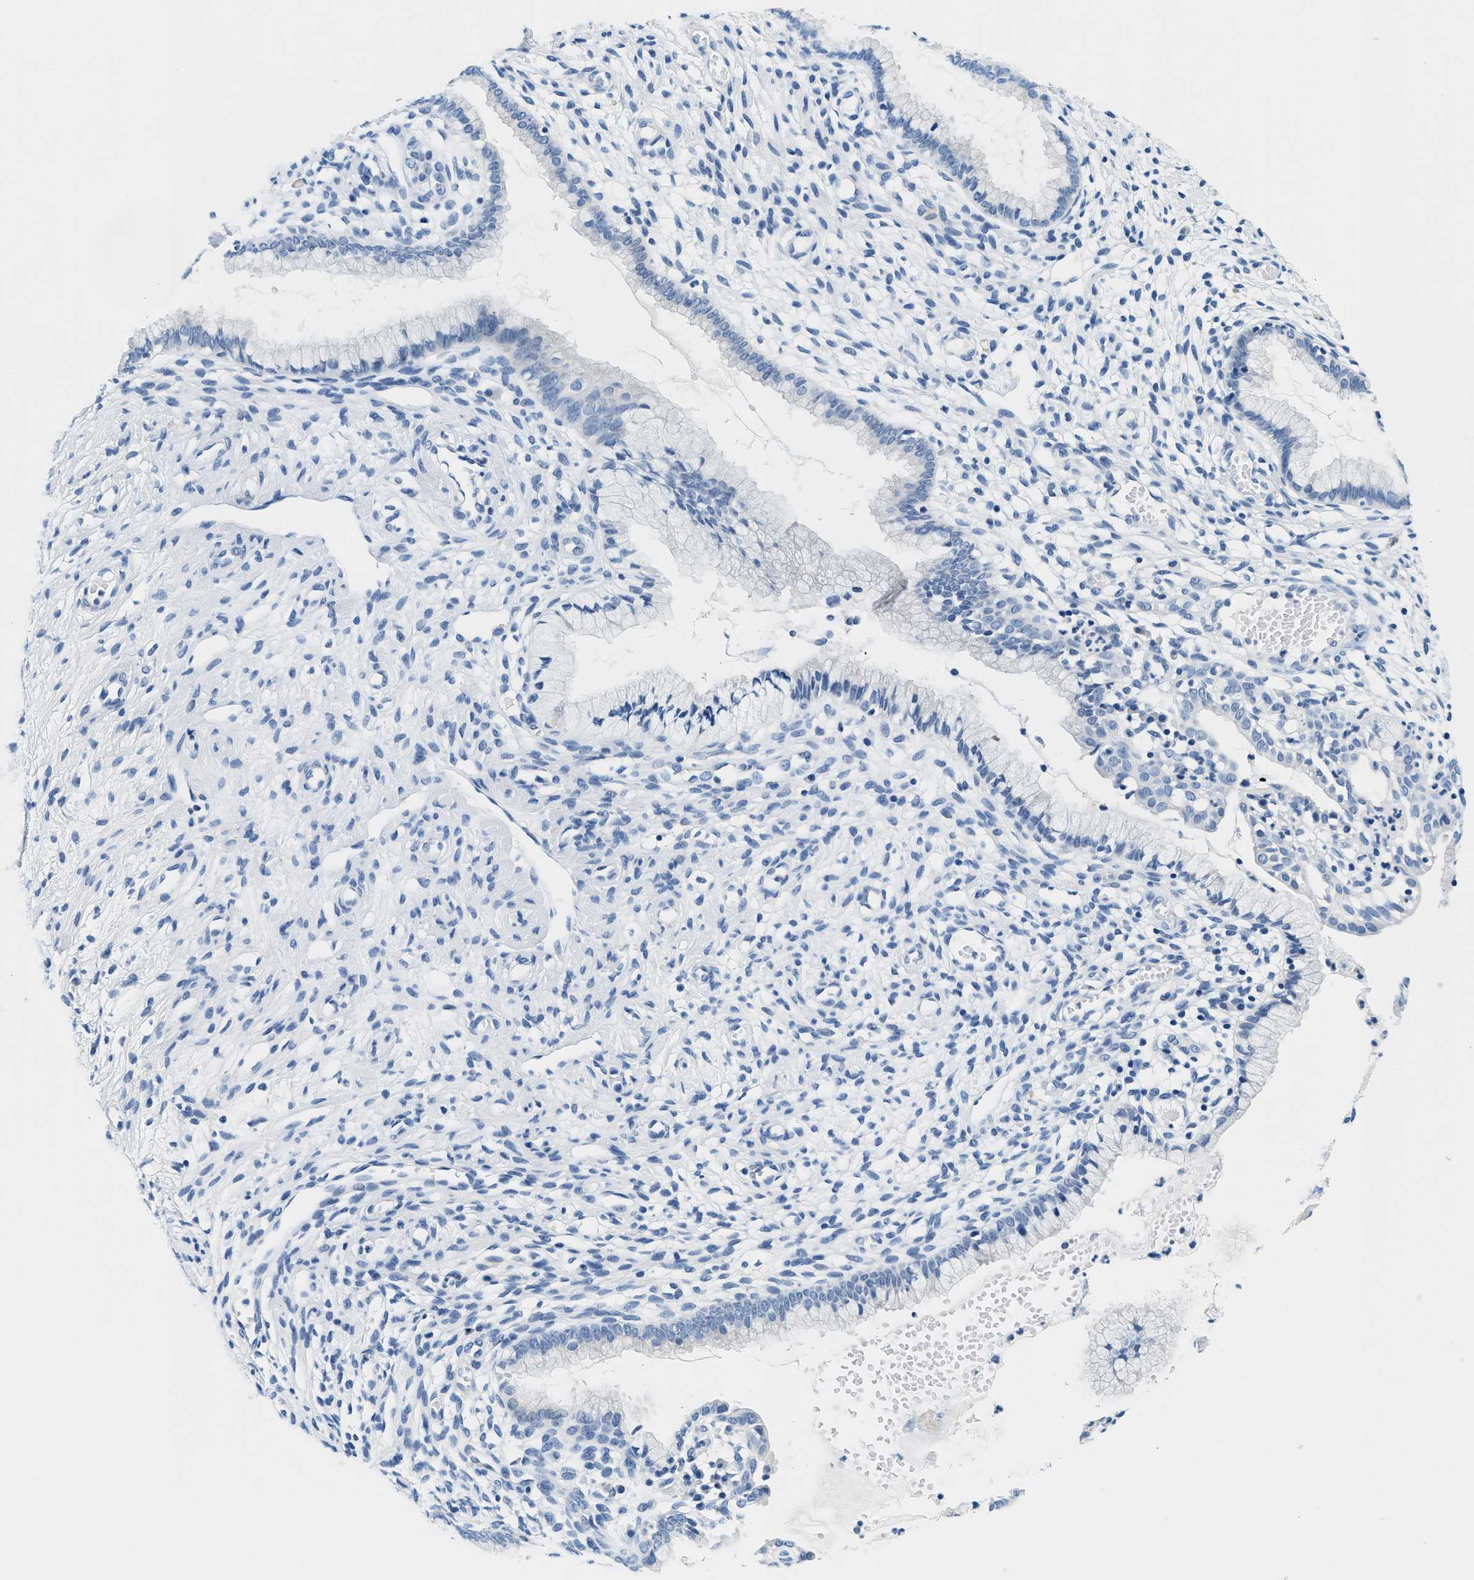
{"staining": {"intensity": "negative", "quantity": "none", "location": "none"}, "tissue": "cervix", "cell_type": "Glandular cells", "image_type": "normal", "snomed": [{"axis": "morphology", "description": "Normal tissue, NOS"}, {"axis": "topography", "description": "Cervix"}], "caption": "Immunohistochemistry photomicrograph of normal cervix stained for a protein (brown), which exhibits no positivity in glandular cells.", "gene": "GSTM3", "patient": {"sex": "female", "age": 65}}